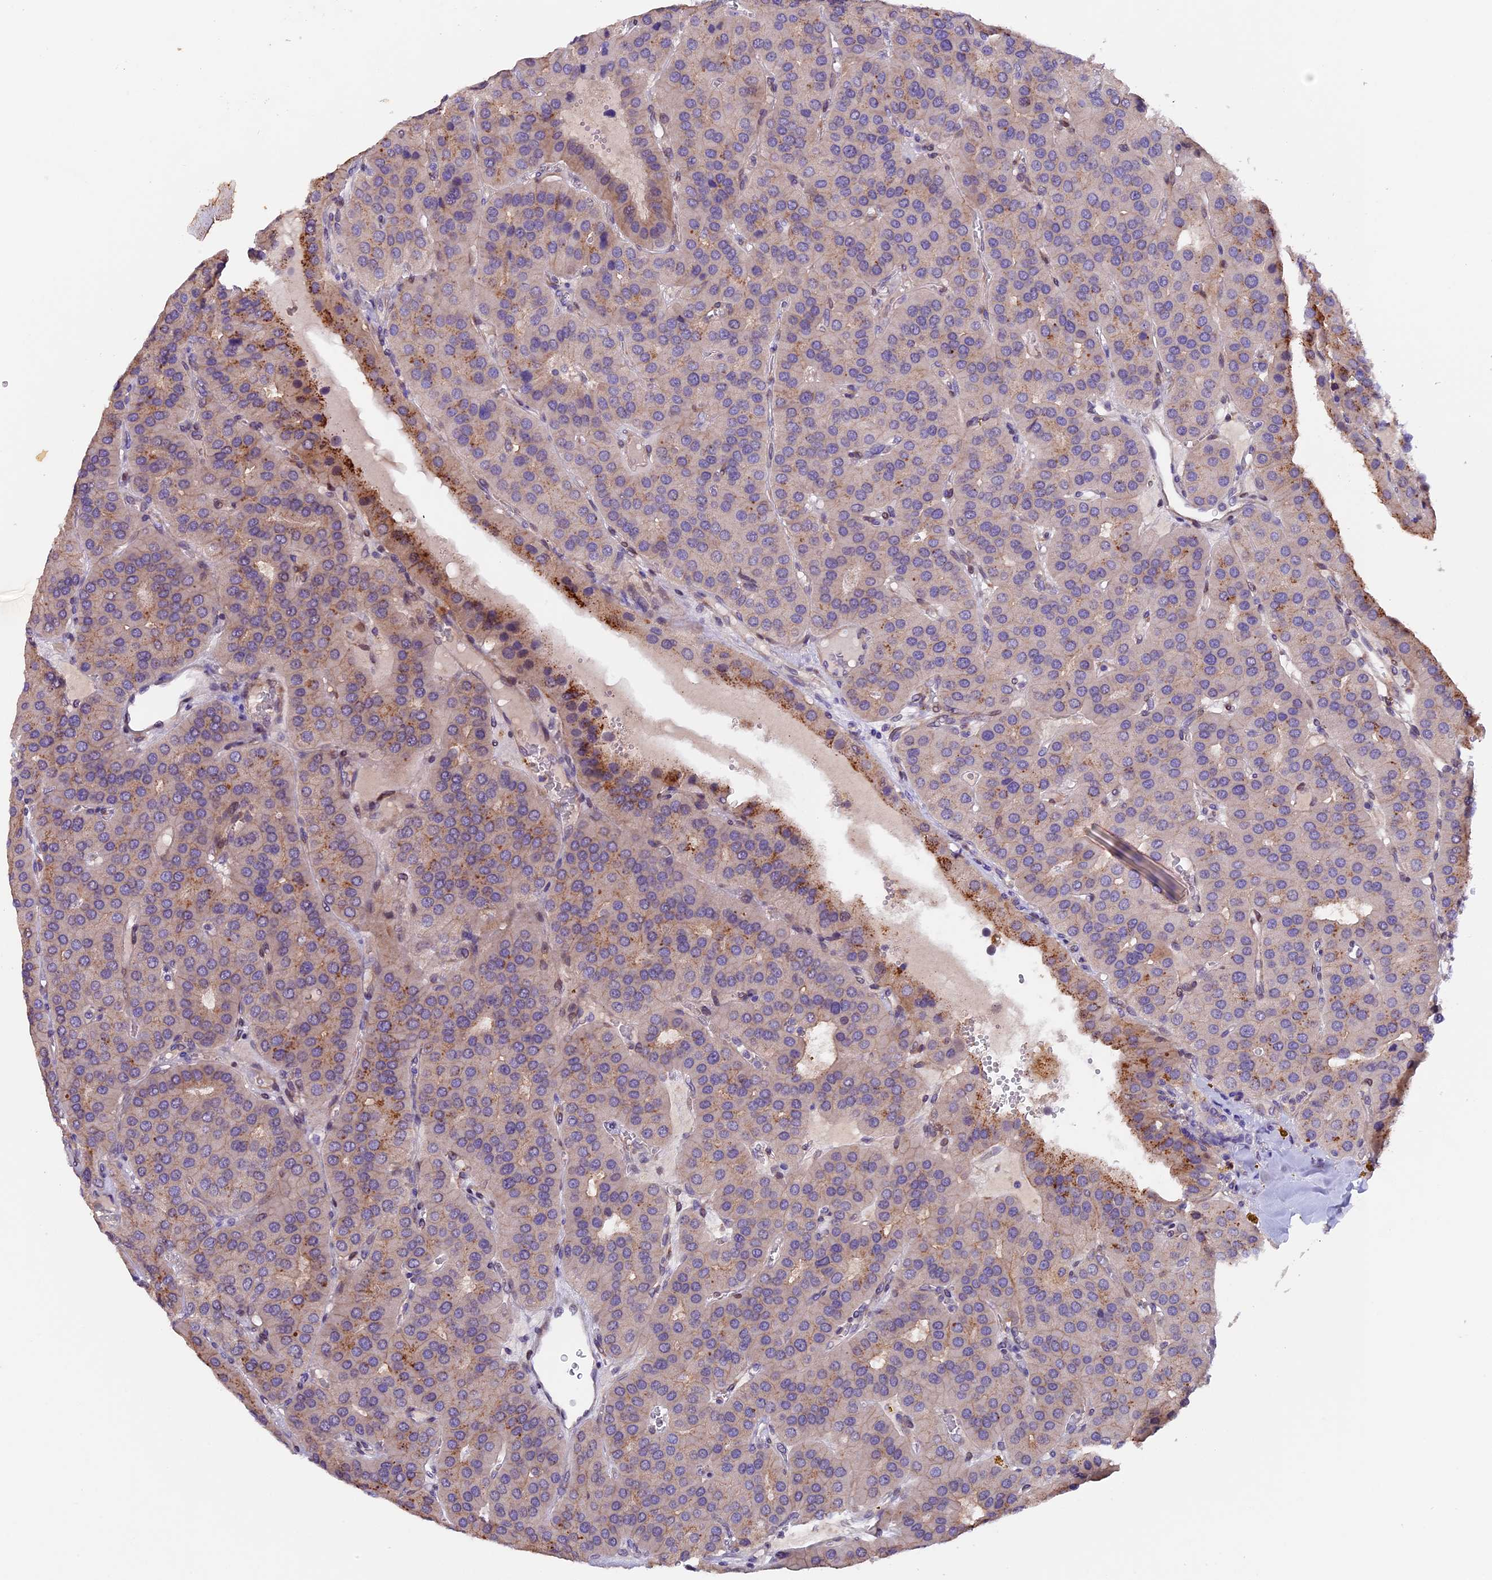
{"staining": {"intensity": "moderate", "quantity": "<25%", "location": "cytoplasmic/membranous"}, "tissue": "parathyroid gland", "cell_type": "Glandular cells", "image_type": "normal", "snomed": [{"axis": "morphology", "description": "Normal tissue, NOS"}, {"axis": "morphology", "description": "Adenoma, NOS"}, {"axis": "topography", "description": "Parathyroid gland"}], "caption": "Immunohistochemistry (IHC) (DAB (3,3'-diaminobenzidine)) staining of unremarkable human parathyroid gland shows moderate cytoplasmic/membranous protein expression in about <25% of glandular cells. (brown staining indicates protein expression, while blue staining denotes nuclei).", "gene": "NCK2", "patient": {"sex": "female", "age": 86}}